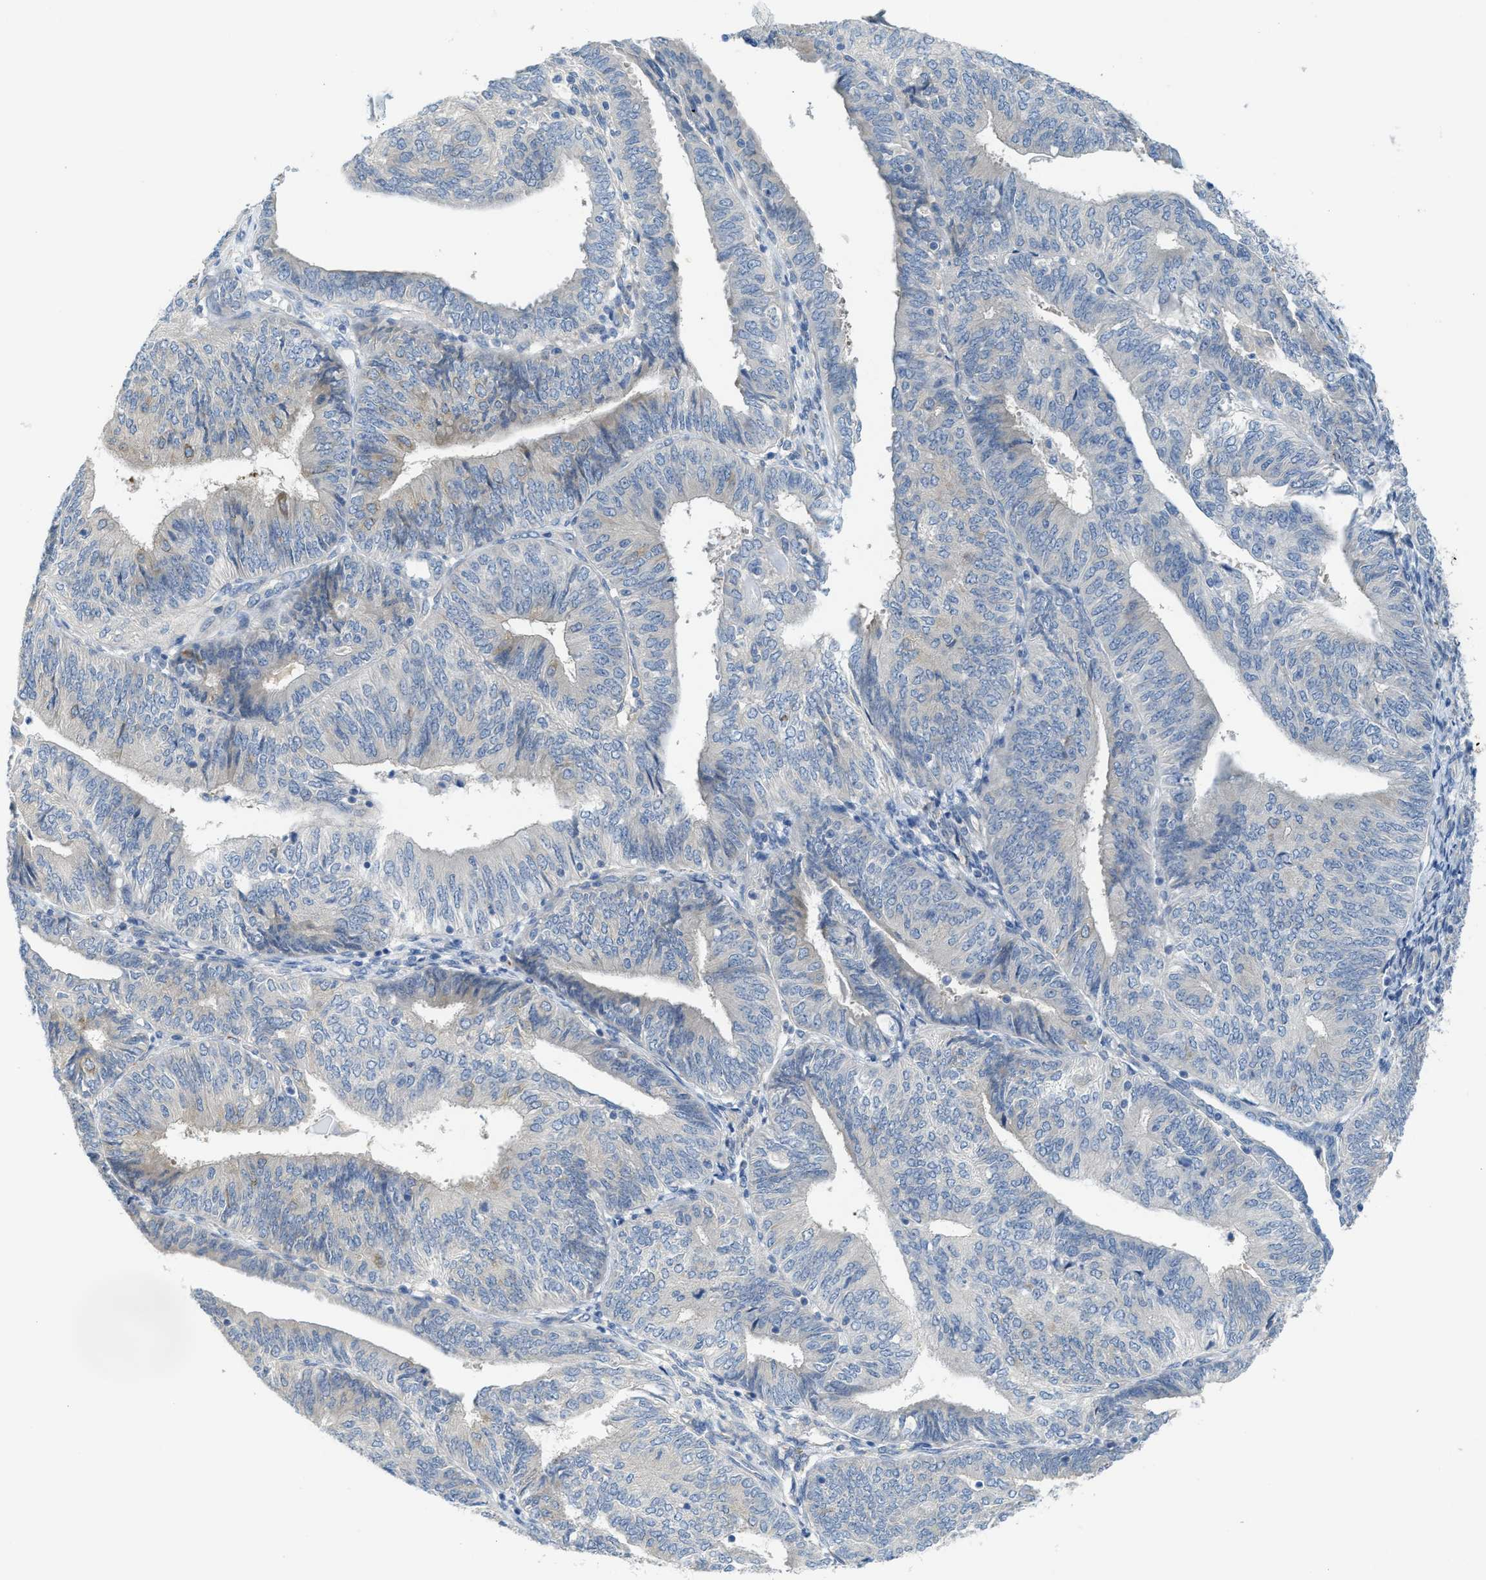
{"staining": {"intensity": "negative", "quantity": "none", "location": "none"}, "tissue": "endometrial cancer", "cell_type": "Tumor cells", "image_type": "cancer", "snomed": [{"axis": "morphology", "description": "Adenocarcinoma, NOS"}, {"axis": "topography", "description": "Endometrium"}], "caption": "Immunohistochemistry image of neoplastic tissue: endometrial adenocarcinoma stained with DAB (3,3'-diaminobenzidine) demonstrates no significant protein expression in tumor cells.", "gene": "KLHDC10", "patient": {"sex": "female", "age": 58}}